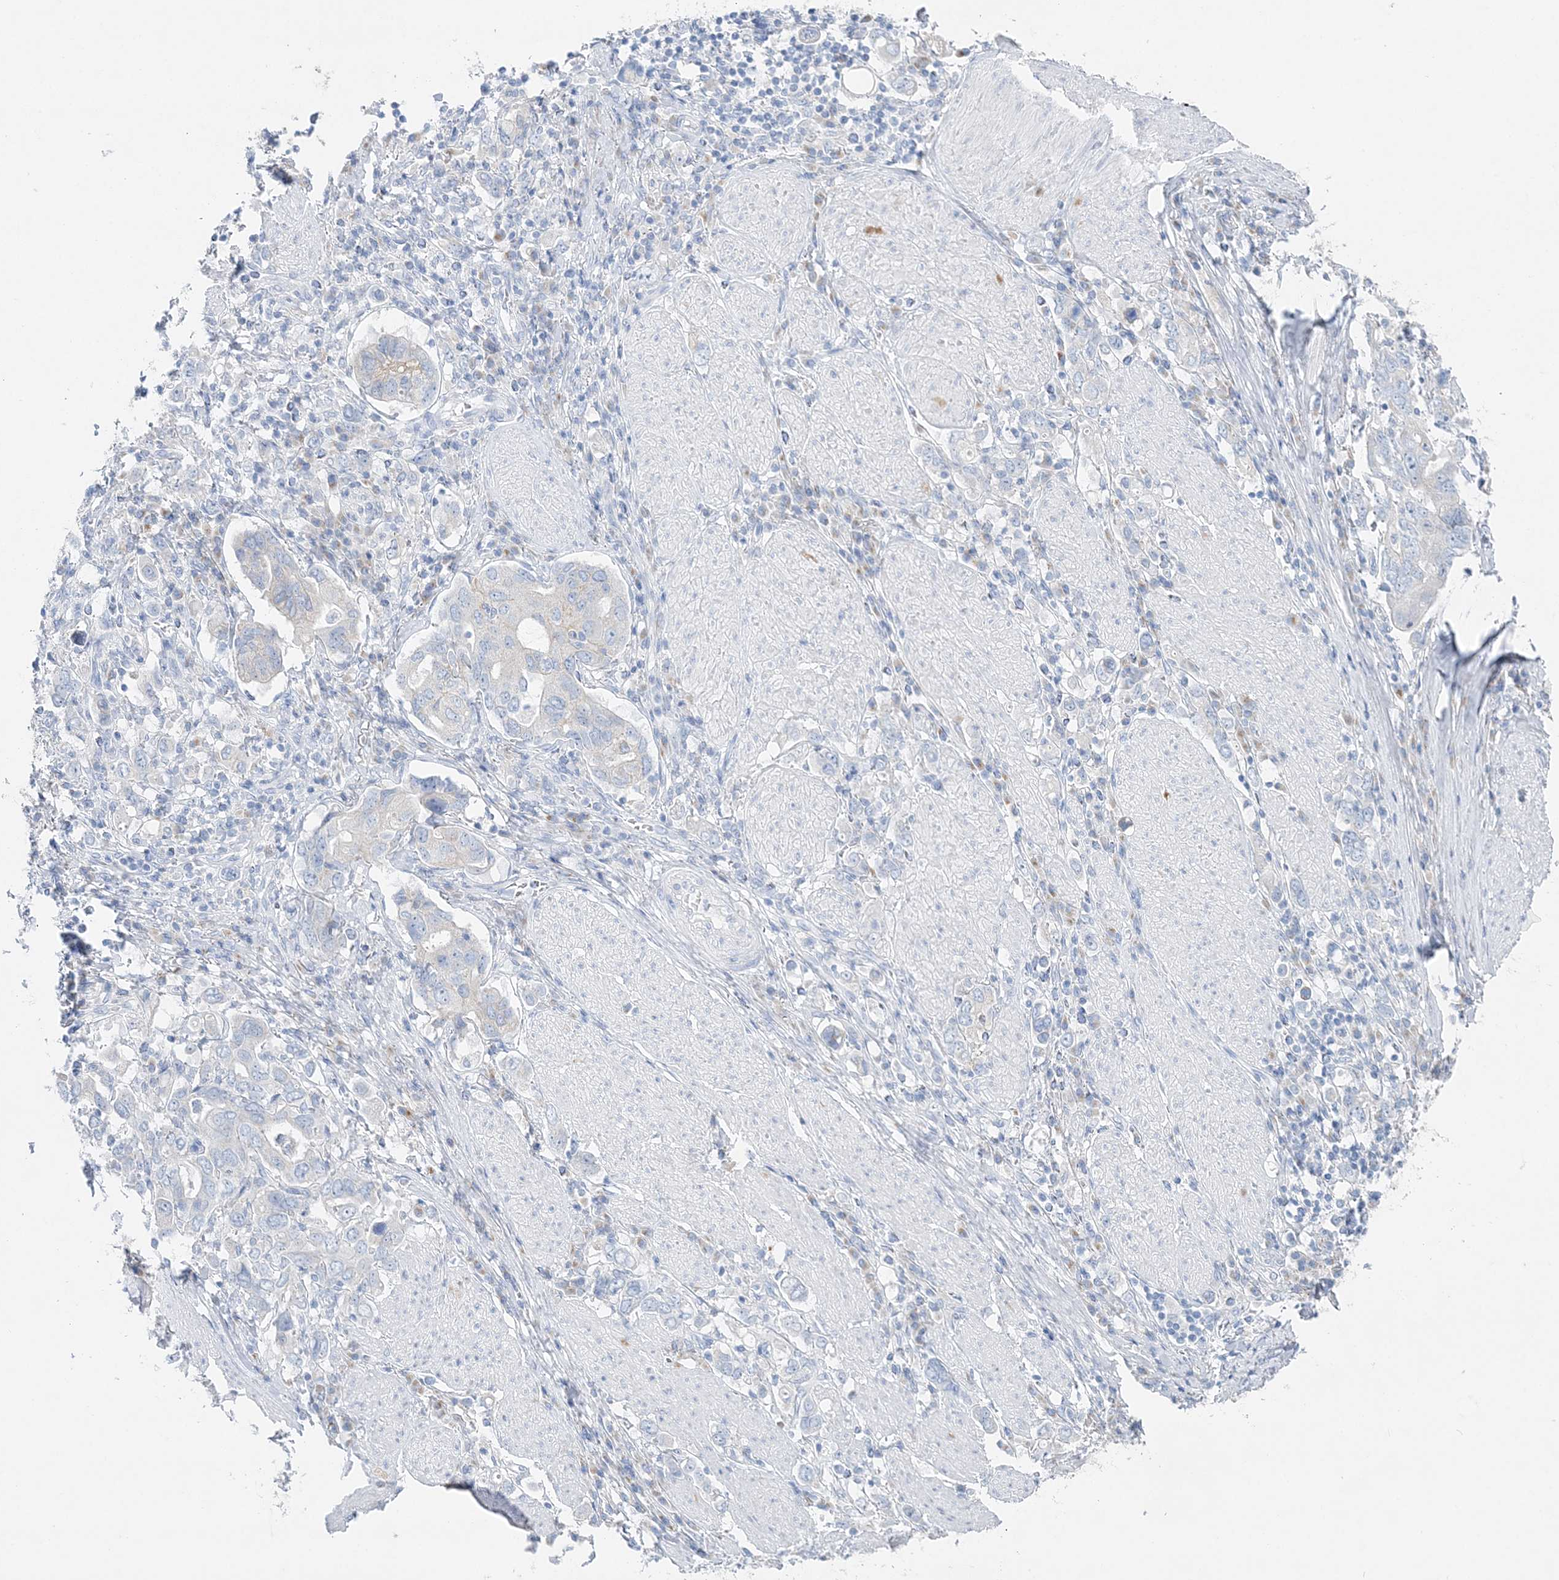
{"staining": {"intensity": "negative", "quantity": "none", "location": "none"}, "tissue": "stomach cancer", "cell_type": "Tumor cells", "image_type": "cancer", "snomed": [{"axis": "morphology", "description": "Adenocarcinoma, NOS"}, {"axis": "topography", "description": "Stomach, upper"}], "caption": "IHC of adenocarcinoma (stomach) exhibits no positivity in tumor cells.", "gene": "SLC5A6", "patient": {"sex": "male", "age": 62}}